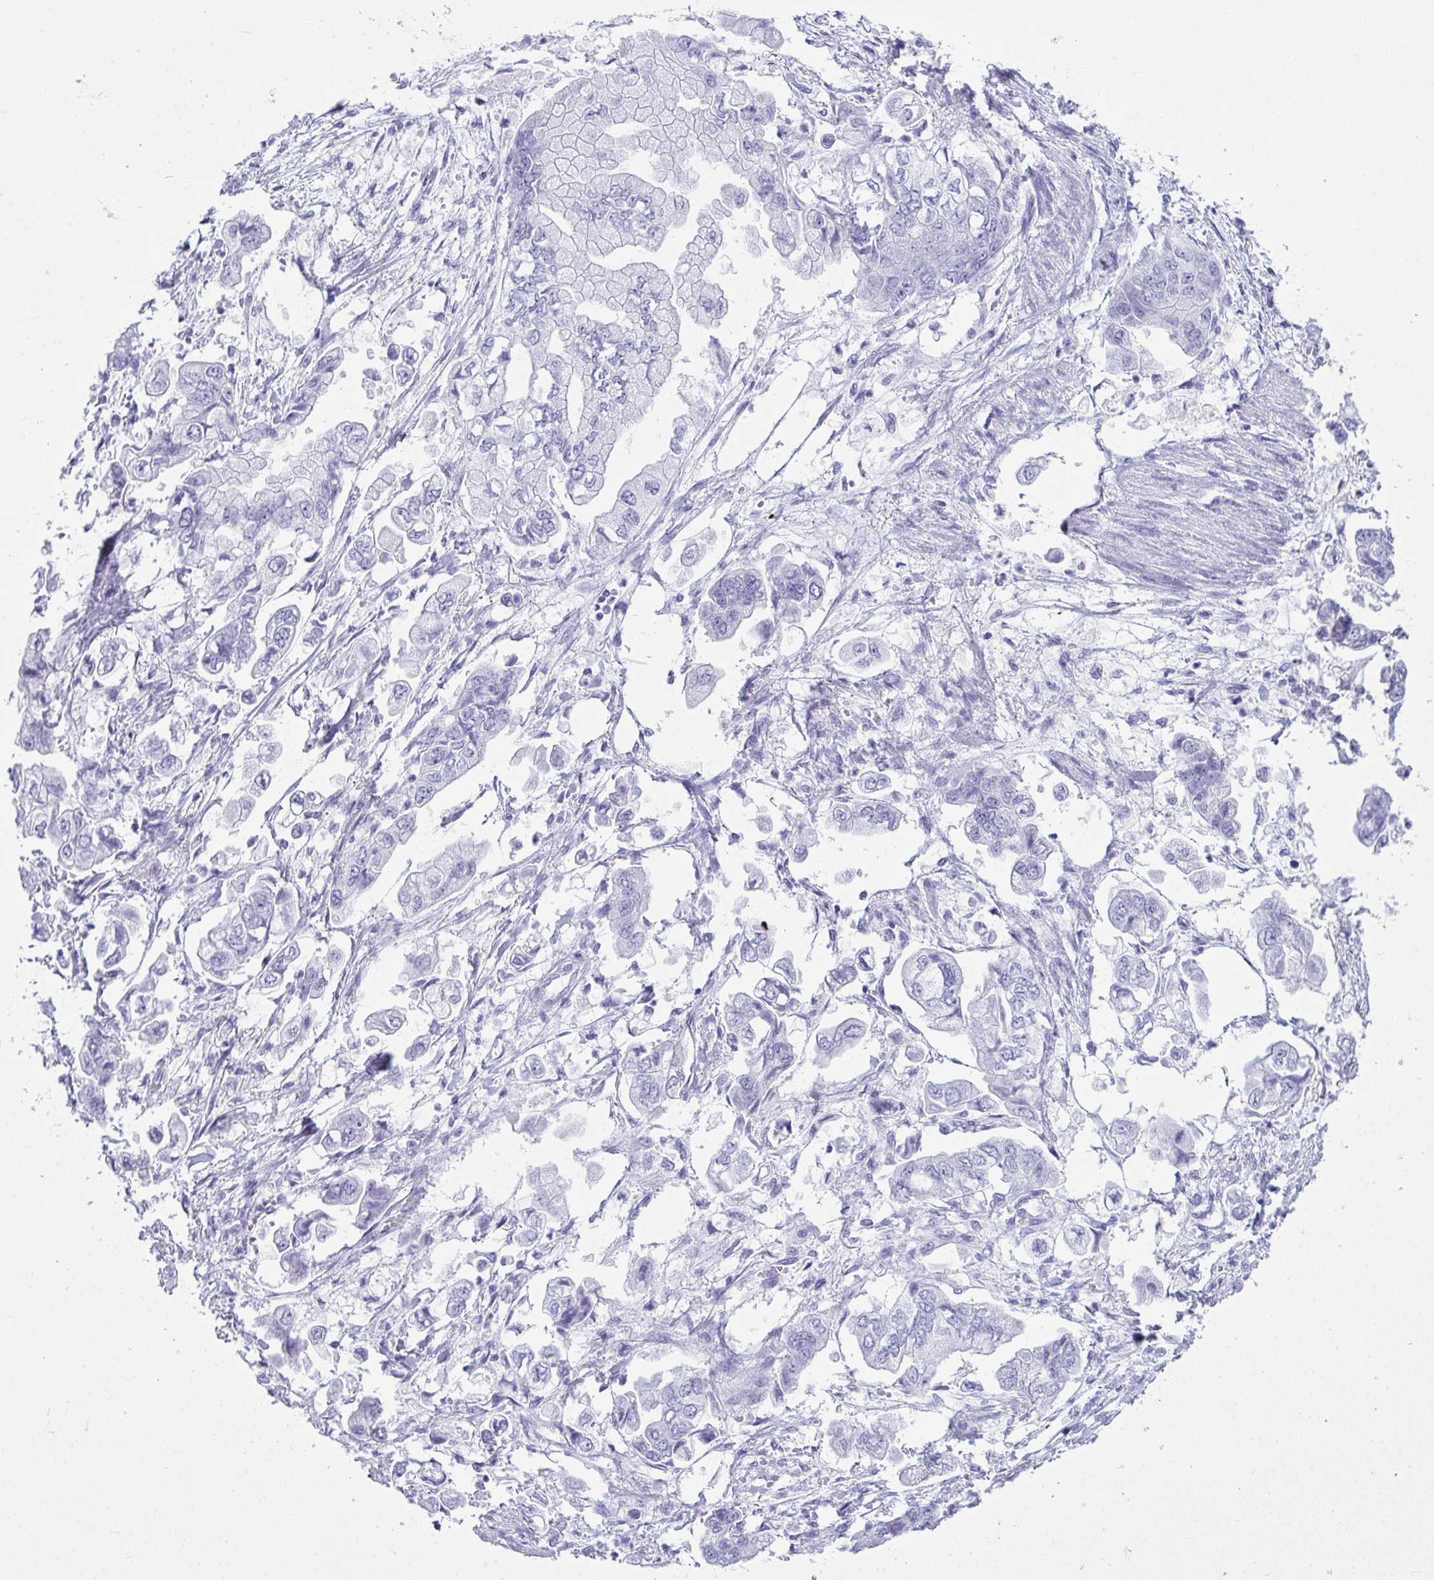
{"staining": {"intensity": "negative", "quantity": "none", "location": "none"}, "tissue": "stomach cancer", "cell_type": "Tumor cells", "image_type": "cancer", "snomed": [{"axis": "morphology", "description": "Adenocarcinoma, NOS"}, {"axis": "topography", "description": "Stomach"}], "caption": "An image of adenocarcinoma (stomach) stained for a protein exhibits no brown staining in tumor cells.", "gene": "CLGN", "patient": {"sex": "male", "age": 62}}